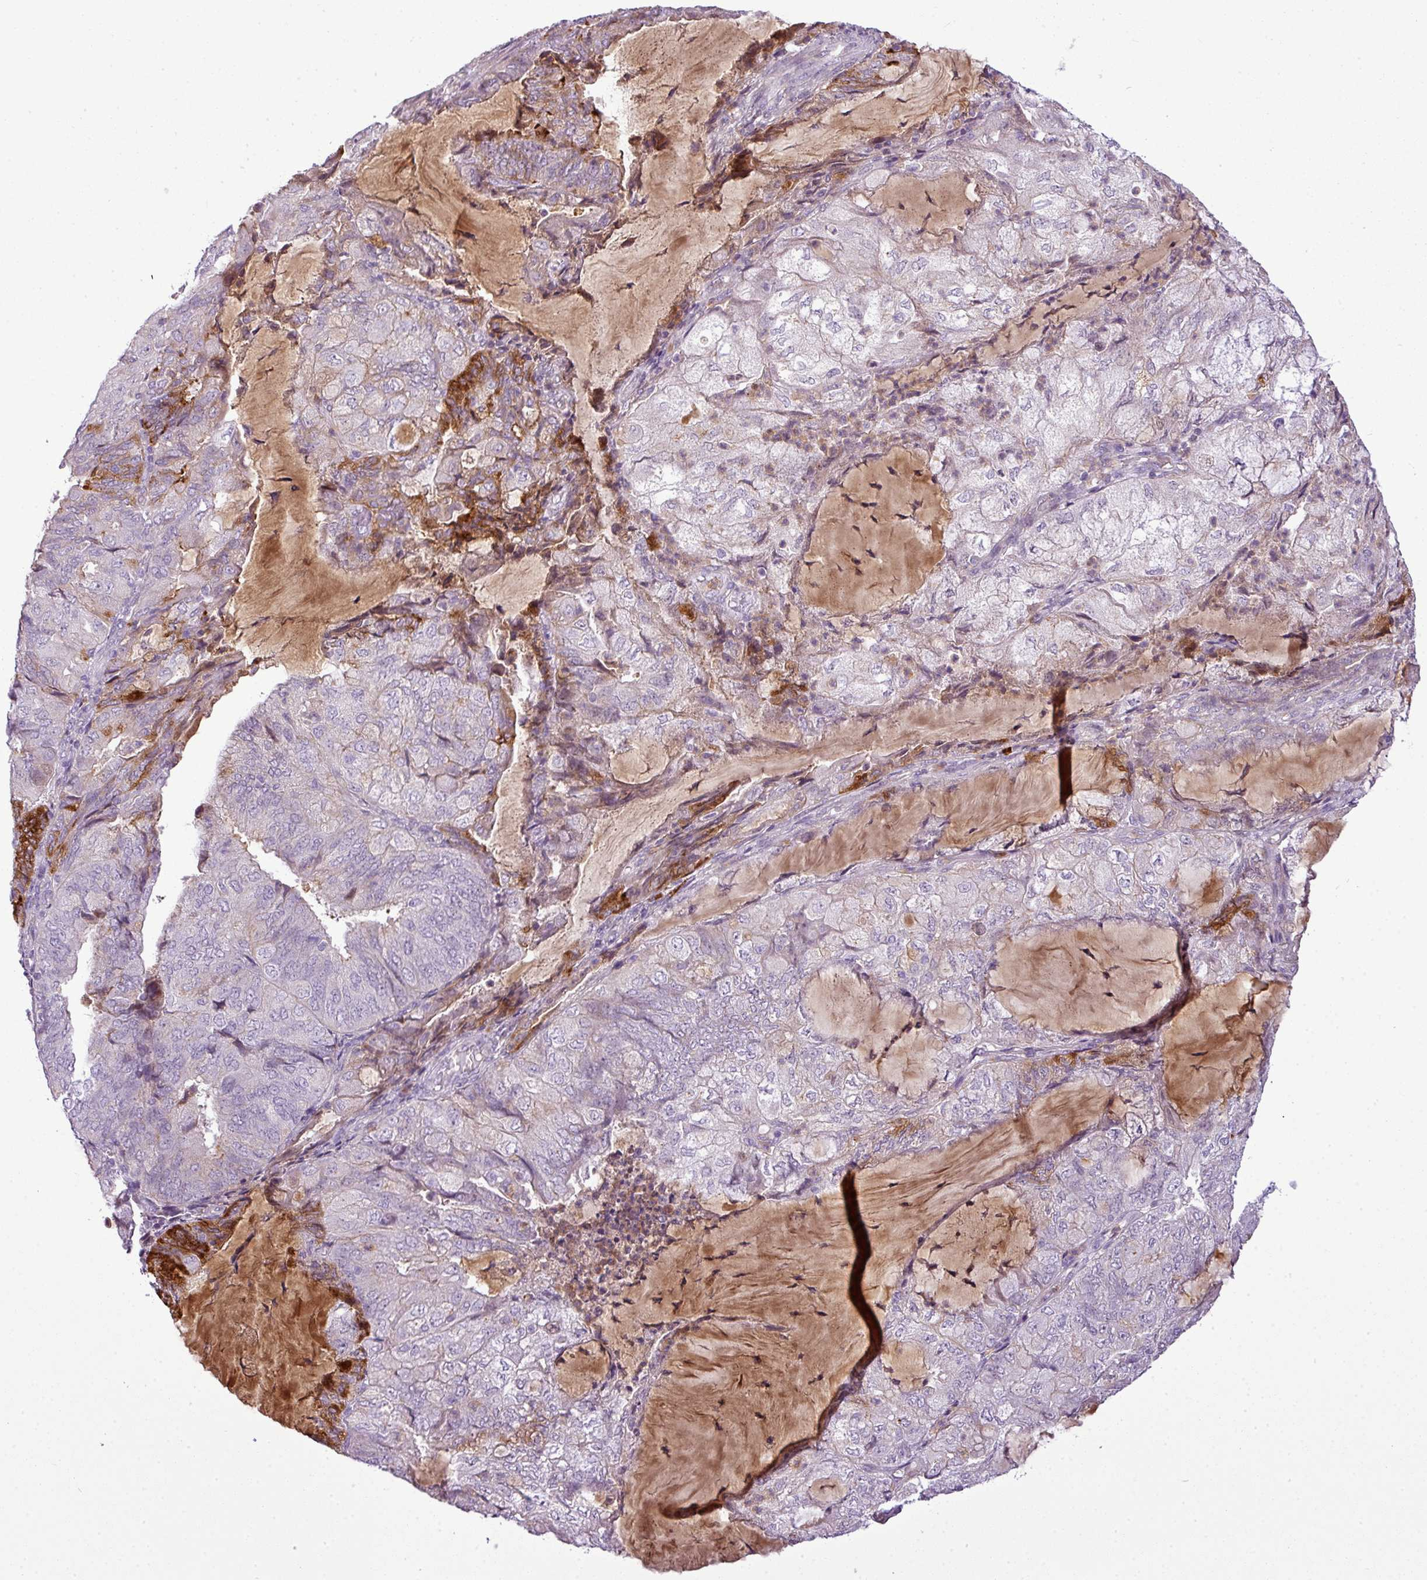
{"staining": {"intensity": "moderate", "quantity": "<25%", "location": "cytoplasmic/membranous"}, "tissue": "endometrial cancer", "cell_type": "Tumor cells", "image_type": "cancer", "snomed": [{"axis": "morphology", "description": "Adenocarcinoma, NOS"}, {"axis": "topography", "description": "Endometrium"}], "caption": "Endometrial cancer stained for a protein (brown) exhibits moderate cytoplasmic/membranous positive expression in approximately <25% of tumor cells.", "gene": "C4B", "patient": {"sex": "female", "age": 81}}